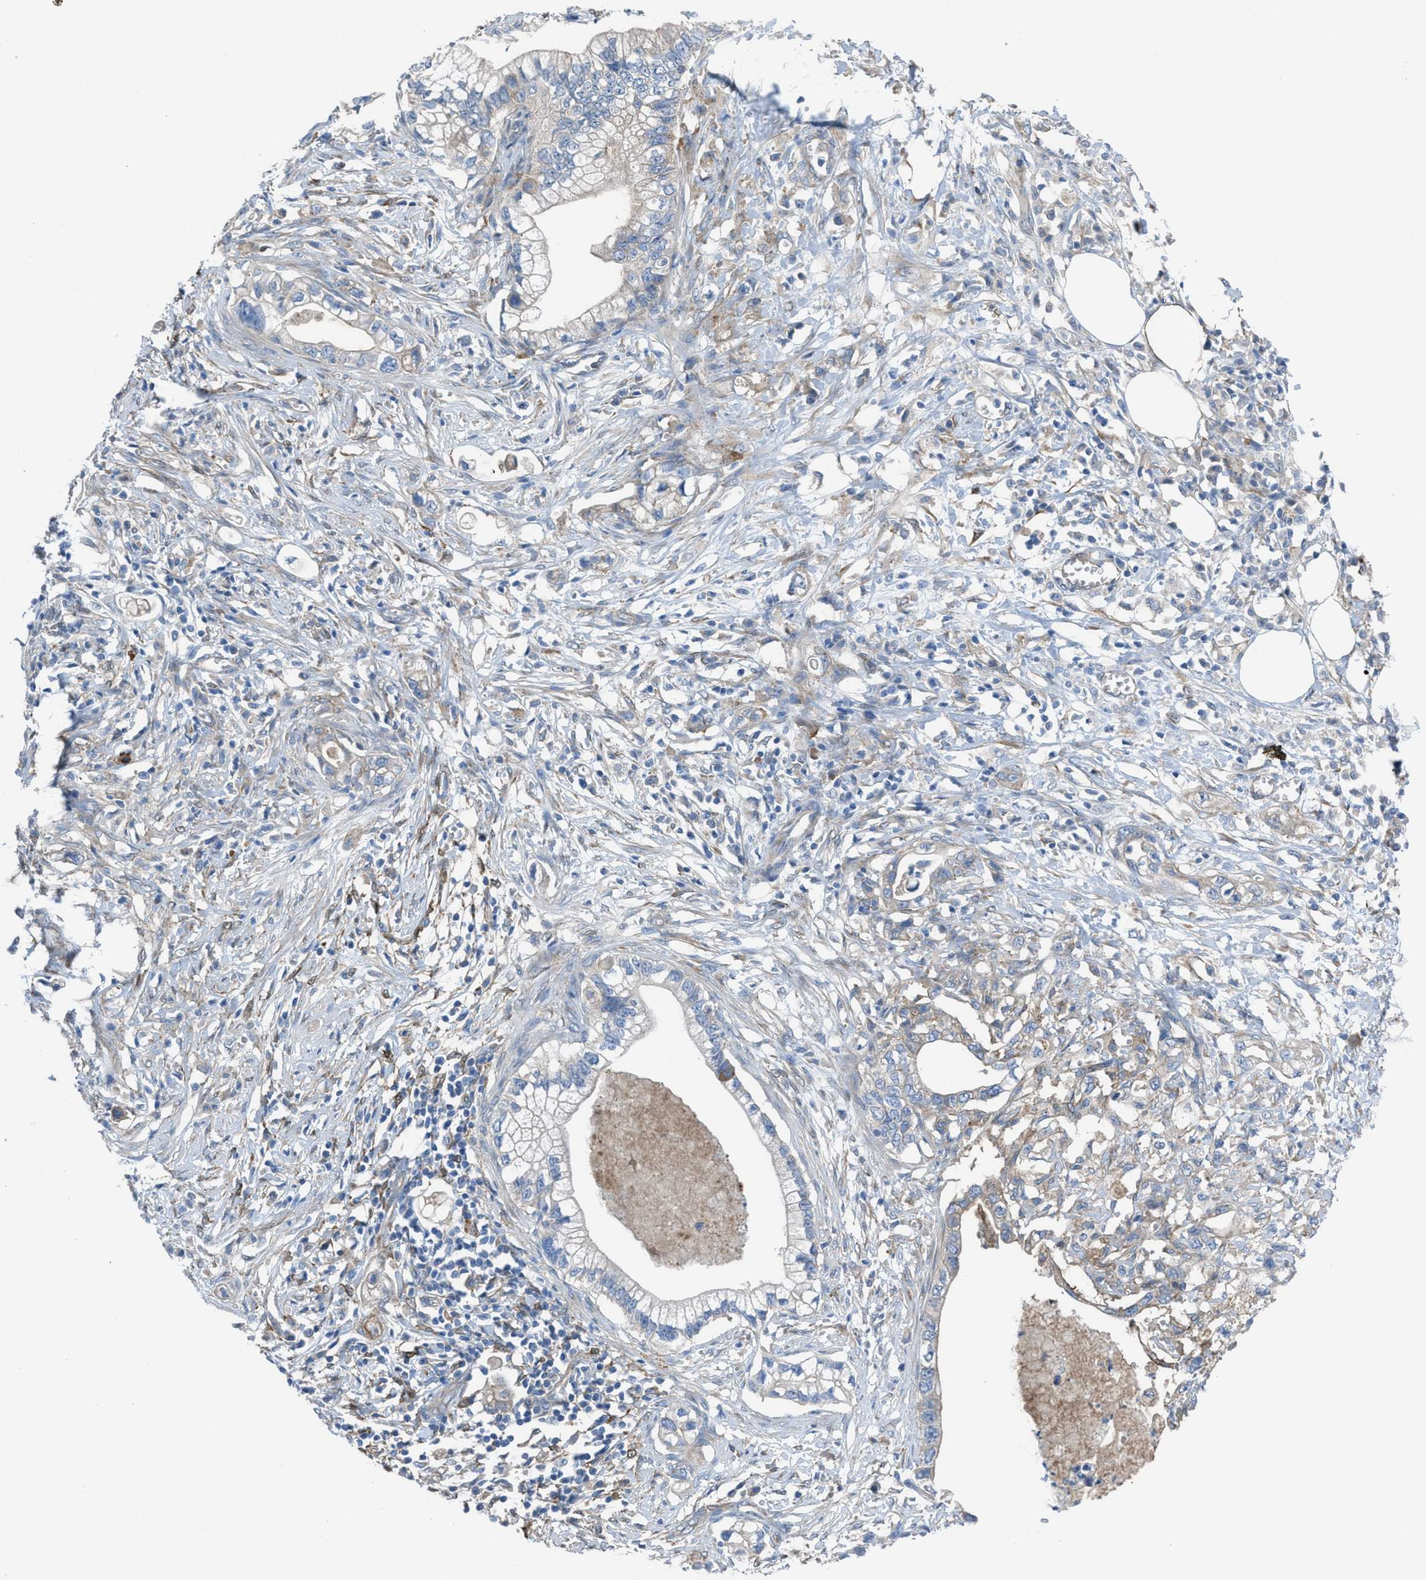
{"staining": {"intensity": "negative", "quantity": "none", "location": "none"}, "tissue": "pancreatic cancer", "cell_type": "Tumor cells", "image_type": "cancer", "snomed": [{"axis": "morphology", "description": "Adenocarcinoma, NOS"}, {"axis": "topography", "description": "Pancreas"}], "caption": "Tumor cells are negative for protein expression in human pancreatic cancer.", "gene": "EGFR", "patient": {"sex": "male", "age": 56}}